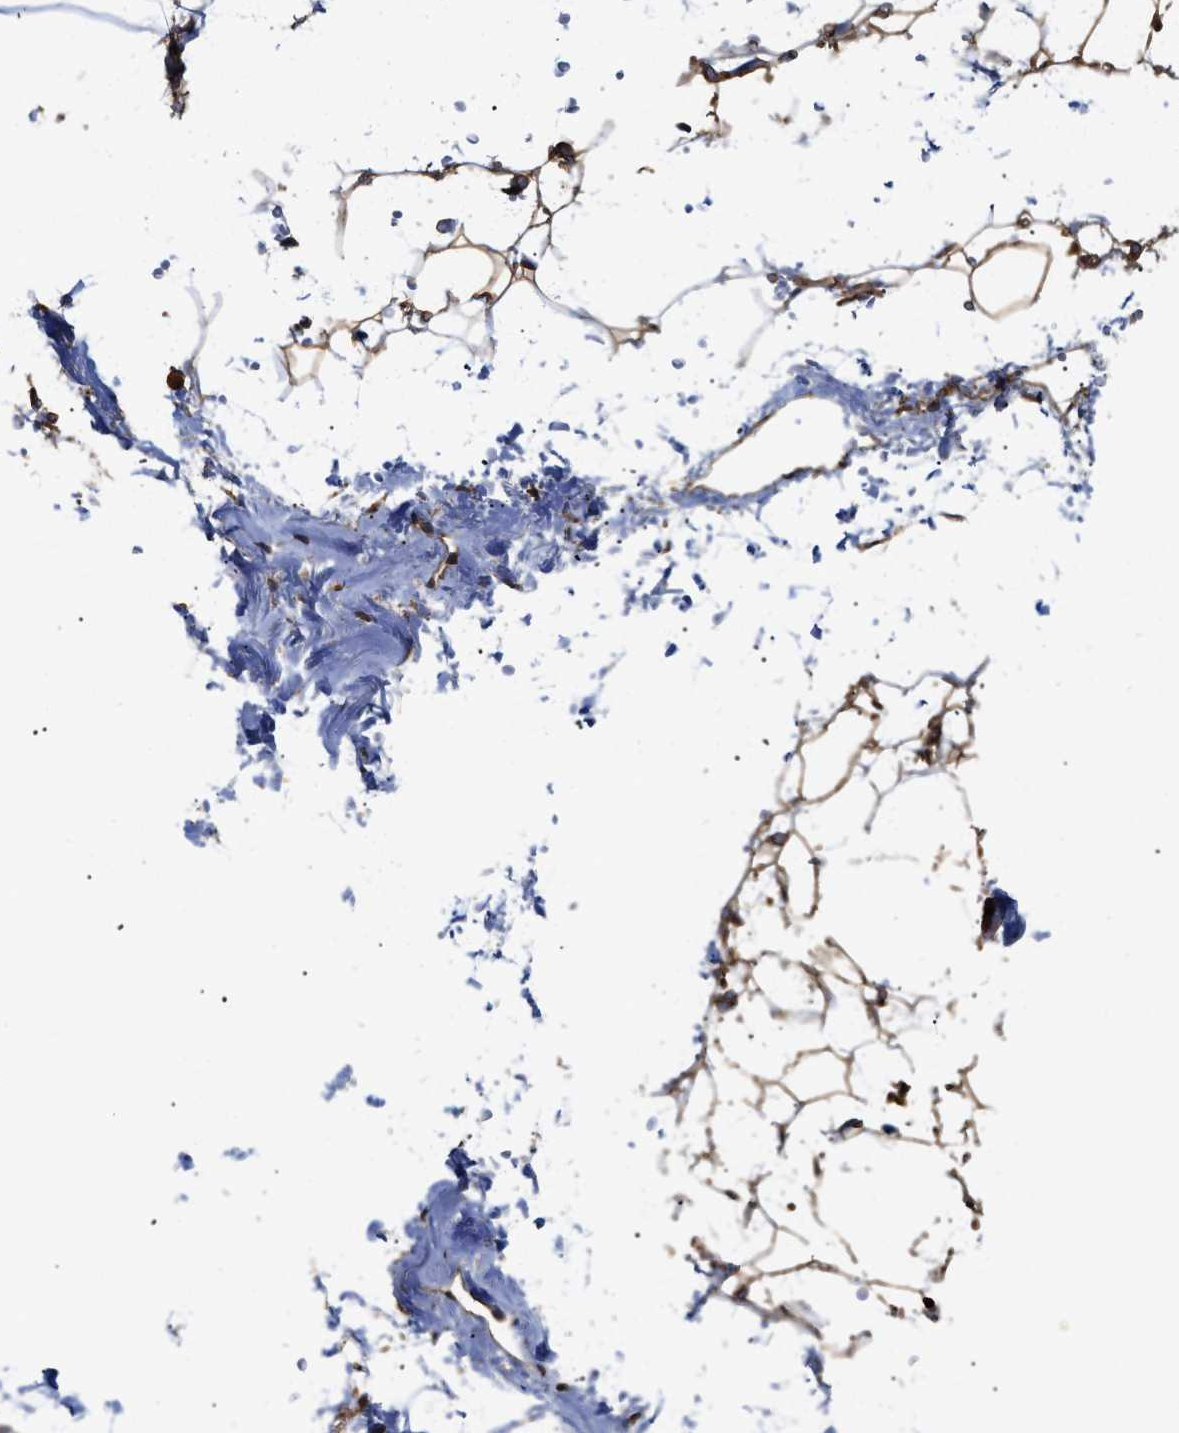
{"staining": {"intensity": "moderate", "quantity": ">75%", "location": "cytoplasmic/membranous"}, "tissue": "adipose tissue", "cell_type": "Adipocytes", "image_type": "normal", "snomed": [{"axis": "morphology", "description": "Normal tissue, NOS"}, {"axis": "topography", "description": "Breast"}, {"axis": "topography", "description": "Soft tissue"}], "caption": "Benign adipose tissue shows moderate cytoplasmic/membranous expression in approximately >75% of adipocytes, visualized by immunohistochemistry. (IHC, brightfield microscopy, high magnification).", "gene": "CALM1", "patient": {"sex": "female", "age": 75}}